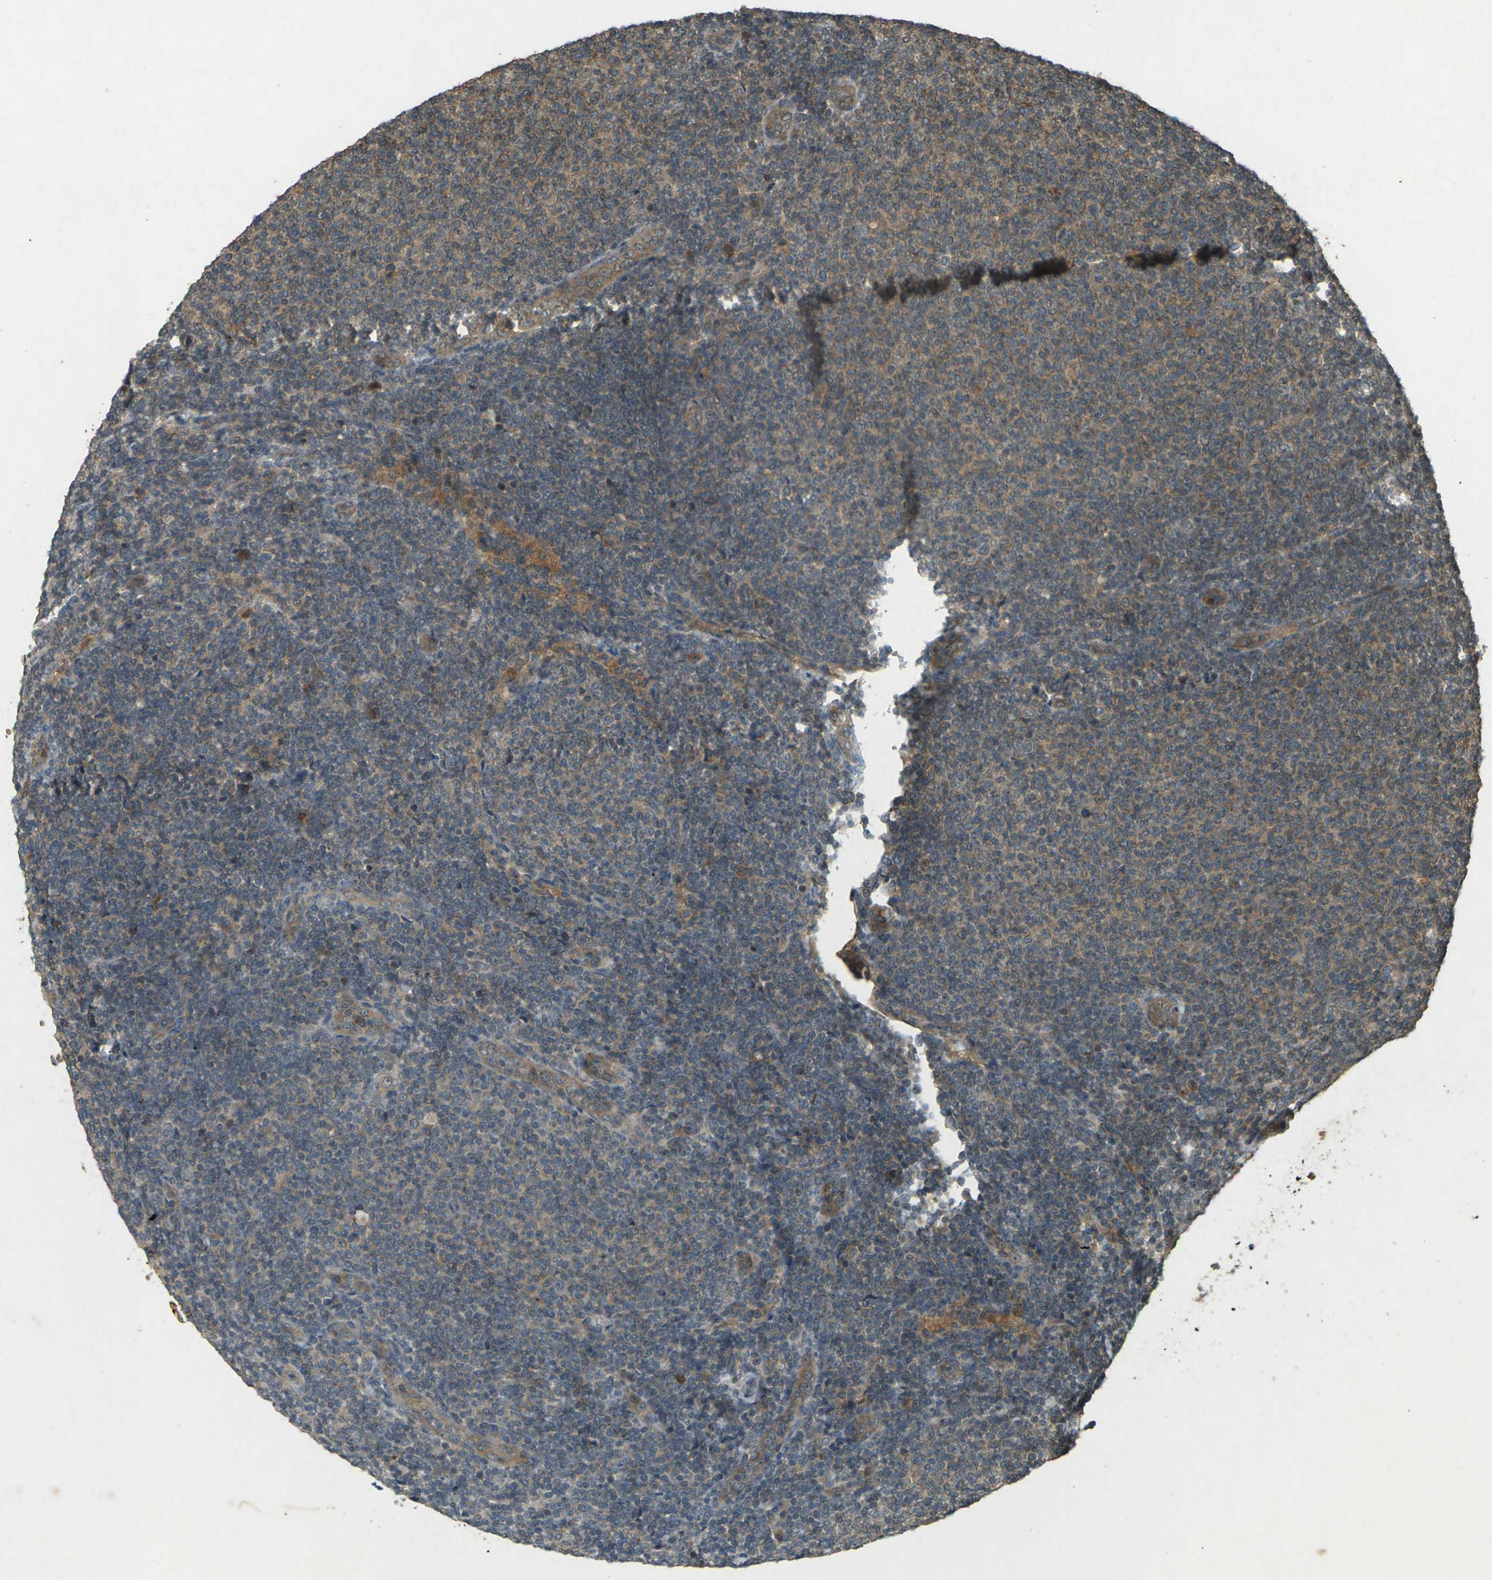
{"staining": {"intensity": "moderate", "quantity": ">75%", "location": "cytoplasmic/membranous"}, "tissue": "lymphoma", "cell_type": "Tumor cells", "image_type": "cancer", "snomed": [{"axis": "morphology", "description": "Malignant lymphoma, non-Hodgkin's type, Low grade"}, {"axis": "topography", "description": "Lymph node"}], "caption": "Immunohistochemical staining of lymphoma shows medium levels of moderate cytoplasmic/membranous protein staining in about >75% of tumor cells.", "gene": "TAP1", "patient": {"sex": "male", "age": 66}}